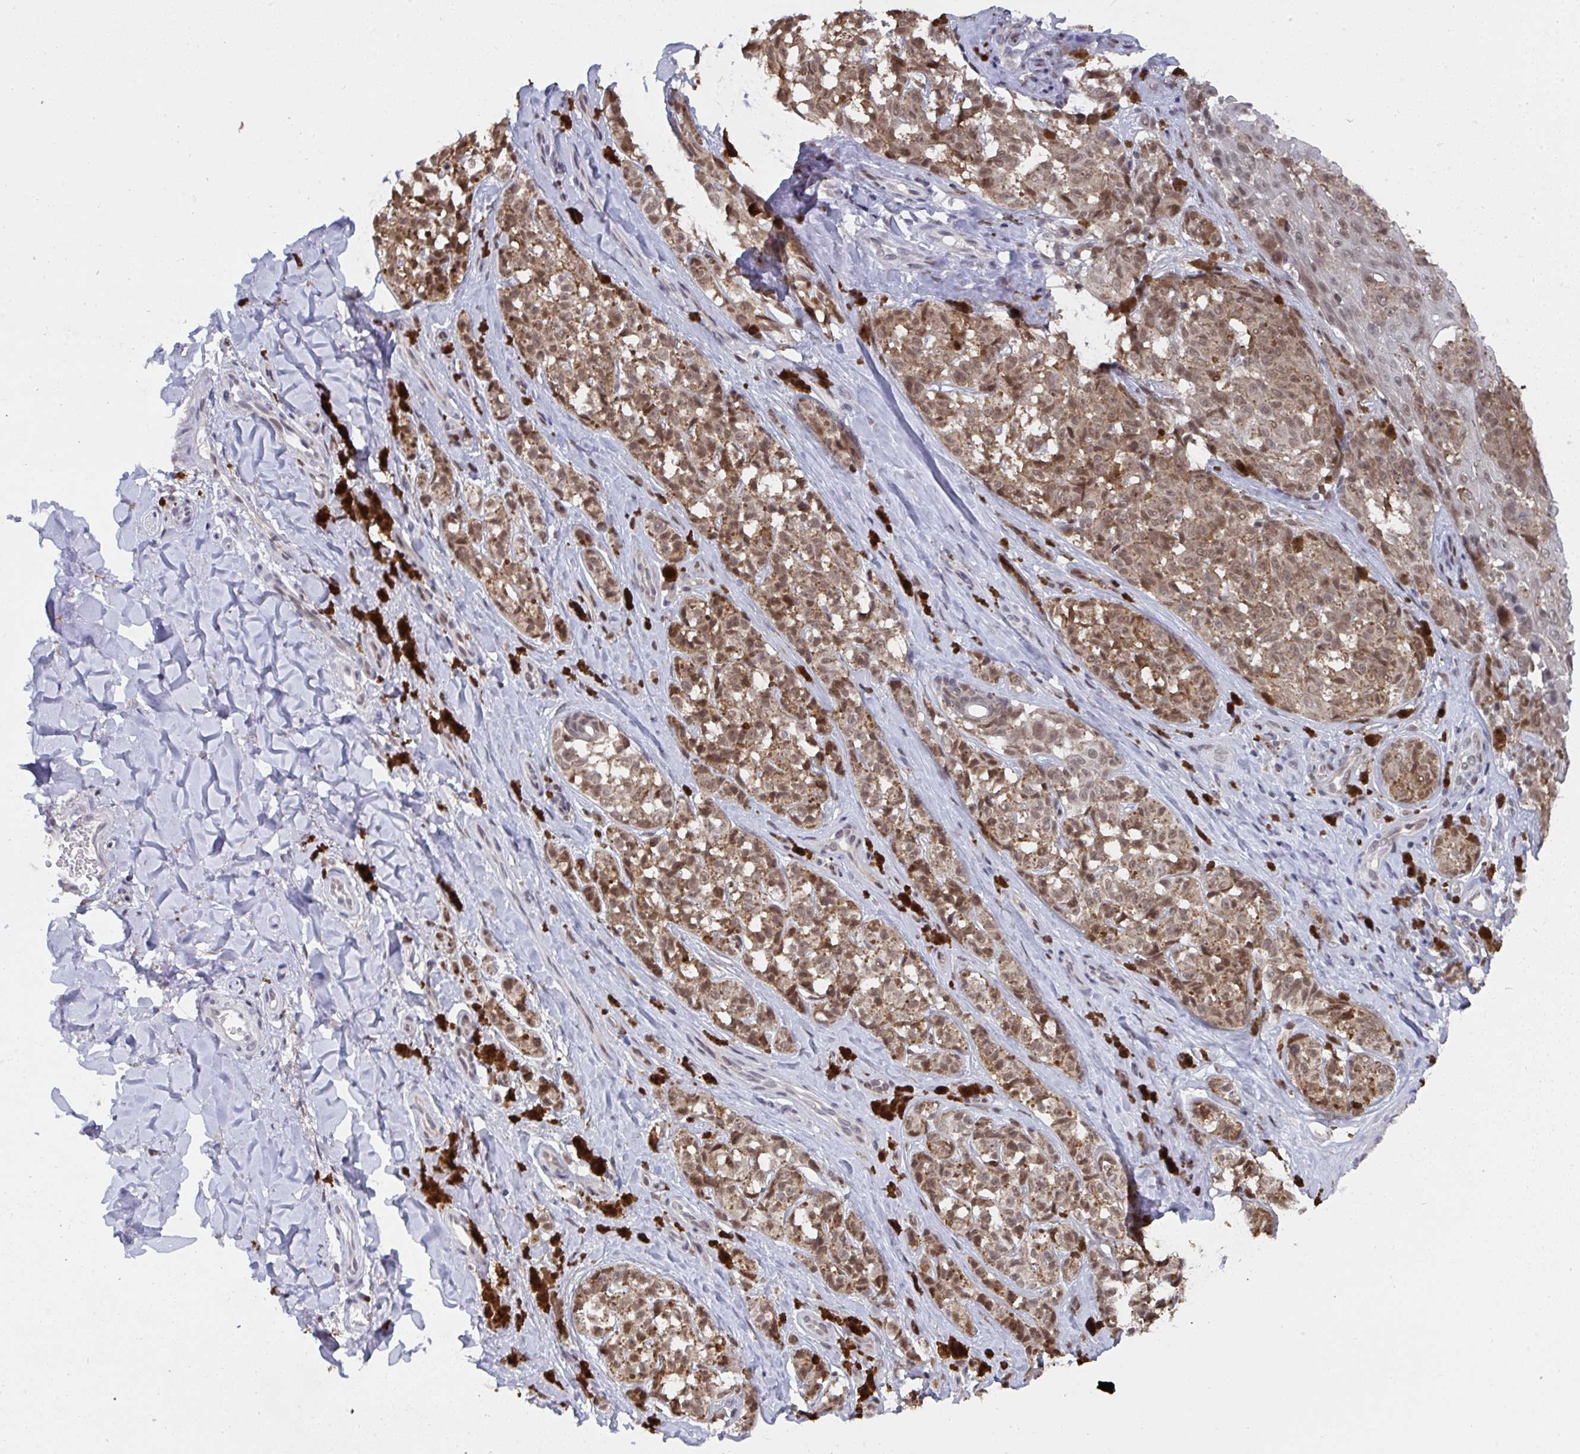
{"staining": {"intensity": "moderate", "quantity": ">75%", "location": "cytoplasmic/membranous,nuclear"}, "tissue": "melanoma", "cell_type": "Tumor cells", "image_type": "cancer", "snomed": [{"axis": "morphology", "description": "Malignant melanoma, NOS"}, {"axis": "topography", "description": "Skin"}], "caption": "An image of human melanoma stained for a protein displays moderate cytoplasmic/membranous and nuclear brown staining in tumor cells.", "gene": "JMJD1C", "patient": {"sex": "female", "age": 65}}